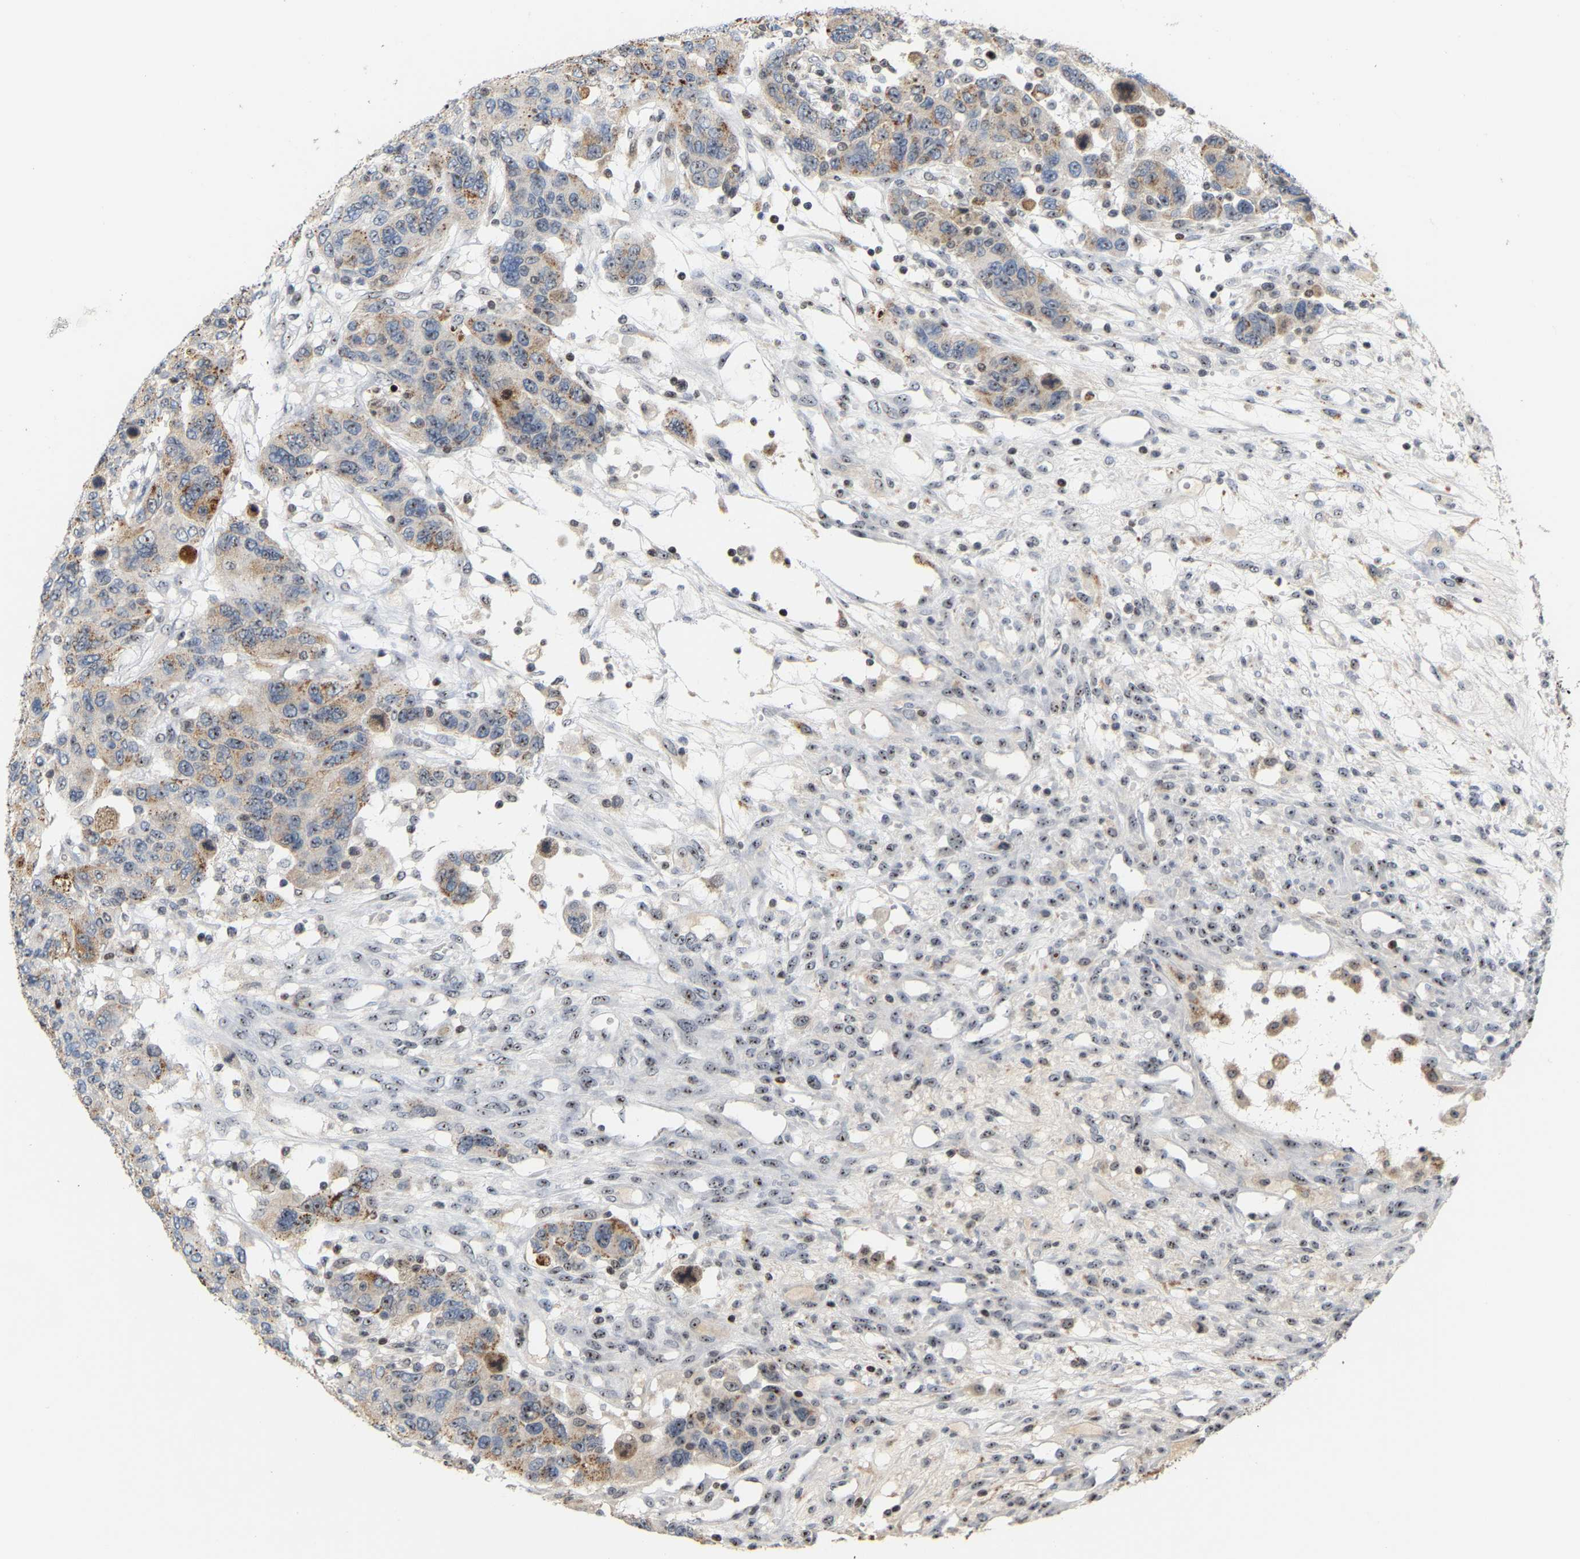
{"staining": {"intensity": "moderate", "quantity": "<25%", "location": "cytoplasmic/membranous,nuclear"}, "tissue": "breast cancer", "cell_type": "Tumor cells", "image_type": "cancer", "snomed": [{"axis": "morphology", "description": "Duct carcinoma"}, {"axis": "topography", "description": "Breast"}], "caption": "Infiltrating ductal carcinoma (breast) stained with a protein marker shows moderate staining in tumor cells.", "gene": "NOP58", "patient": {"sex": "female", "age": 37}}